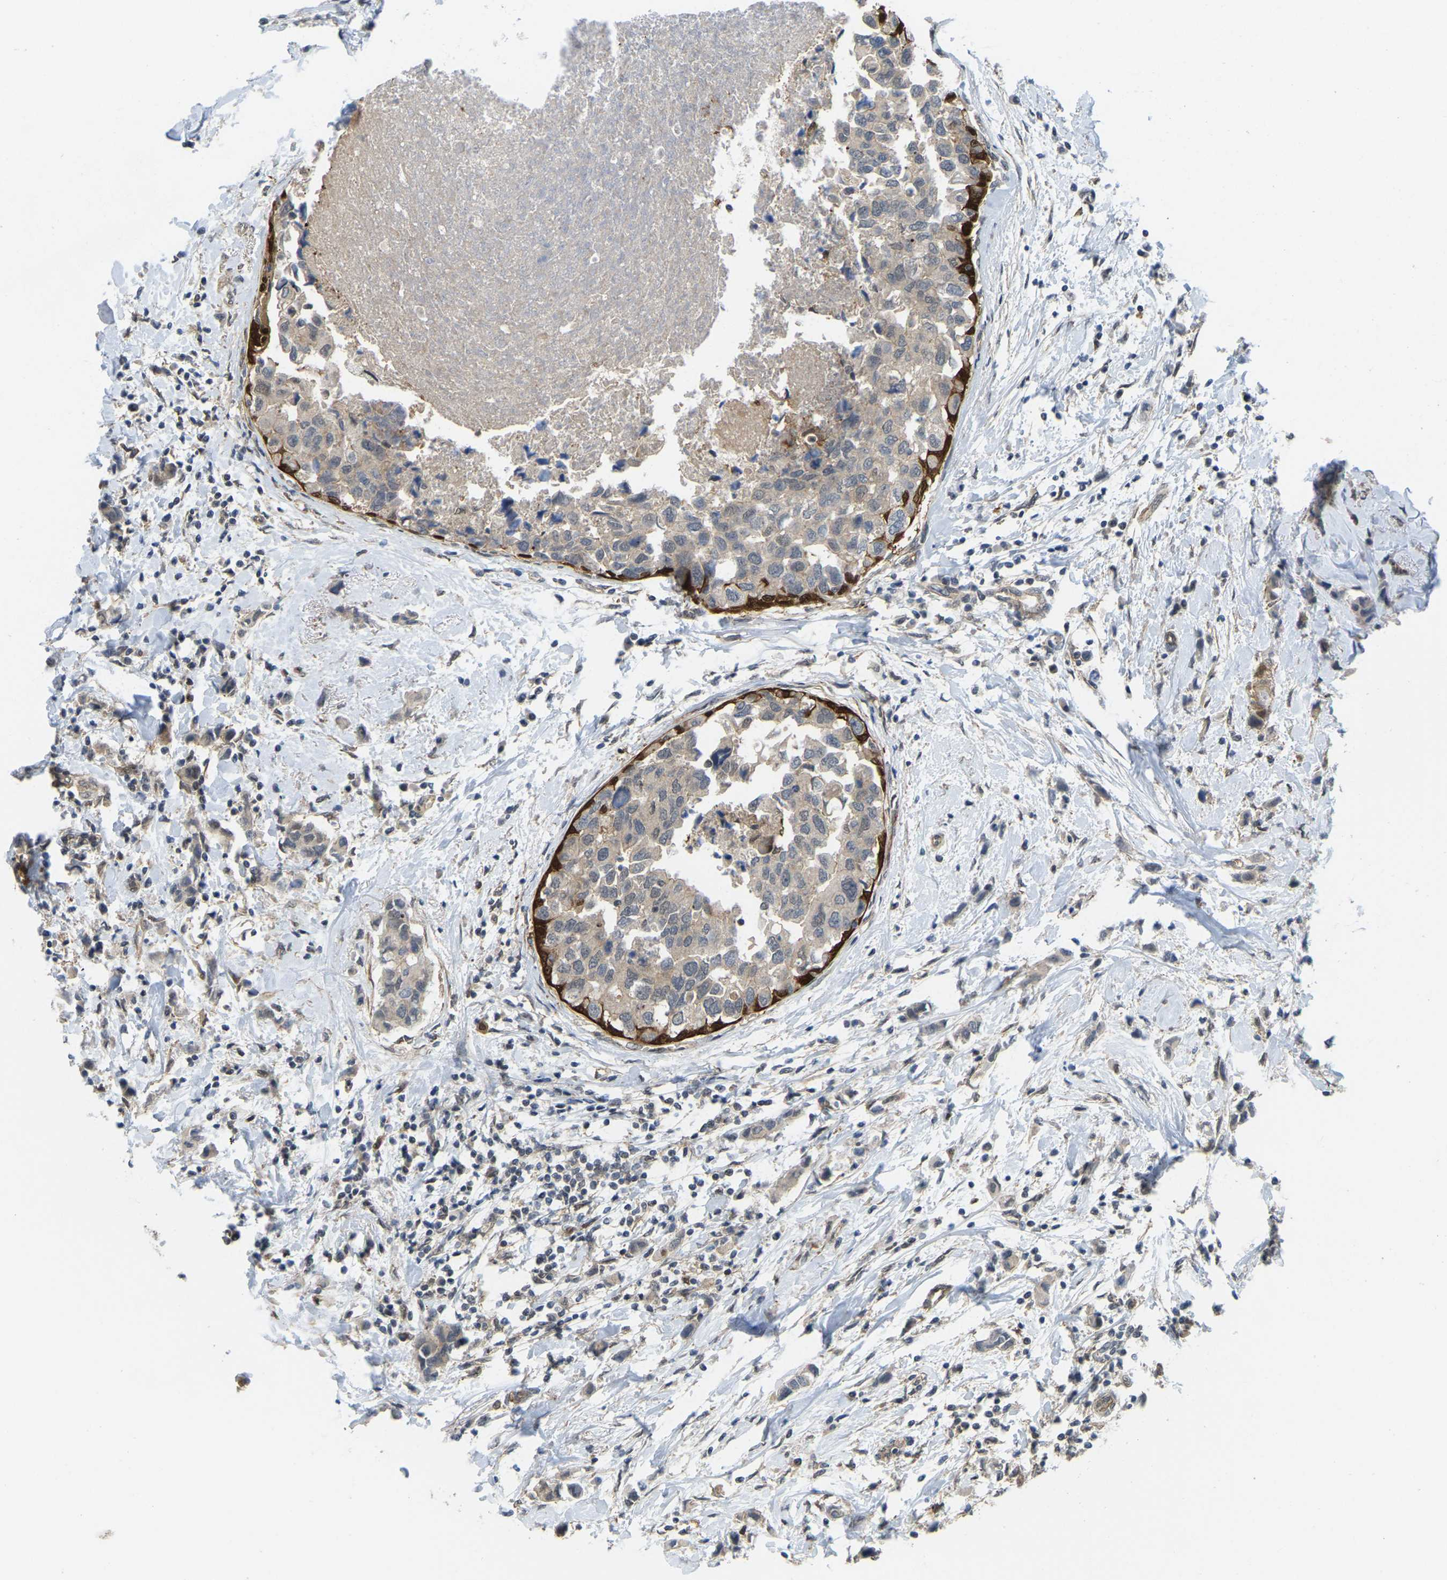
{"staining": {"intensity": "weak", "quantity": "<25%", "location": "nuclear"}, "tissue": "breast cancer", "cell_type": "Tumor cells", "image_type": "cancer", "snomed": [{"axis": "morphology", "description": "Normal tissue, NOS"}, {"axis": "morphology", "description": "Duct carcinoma"}, {"axis": "topography", "description": "Breast"}], "caption": "High power microscopy image of an IHC micrograph of breast cancer, revealing no significant positivity in tumor cells.", "gene": "SERPINB5", "patient": {"sex": "female", "age": 50}}